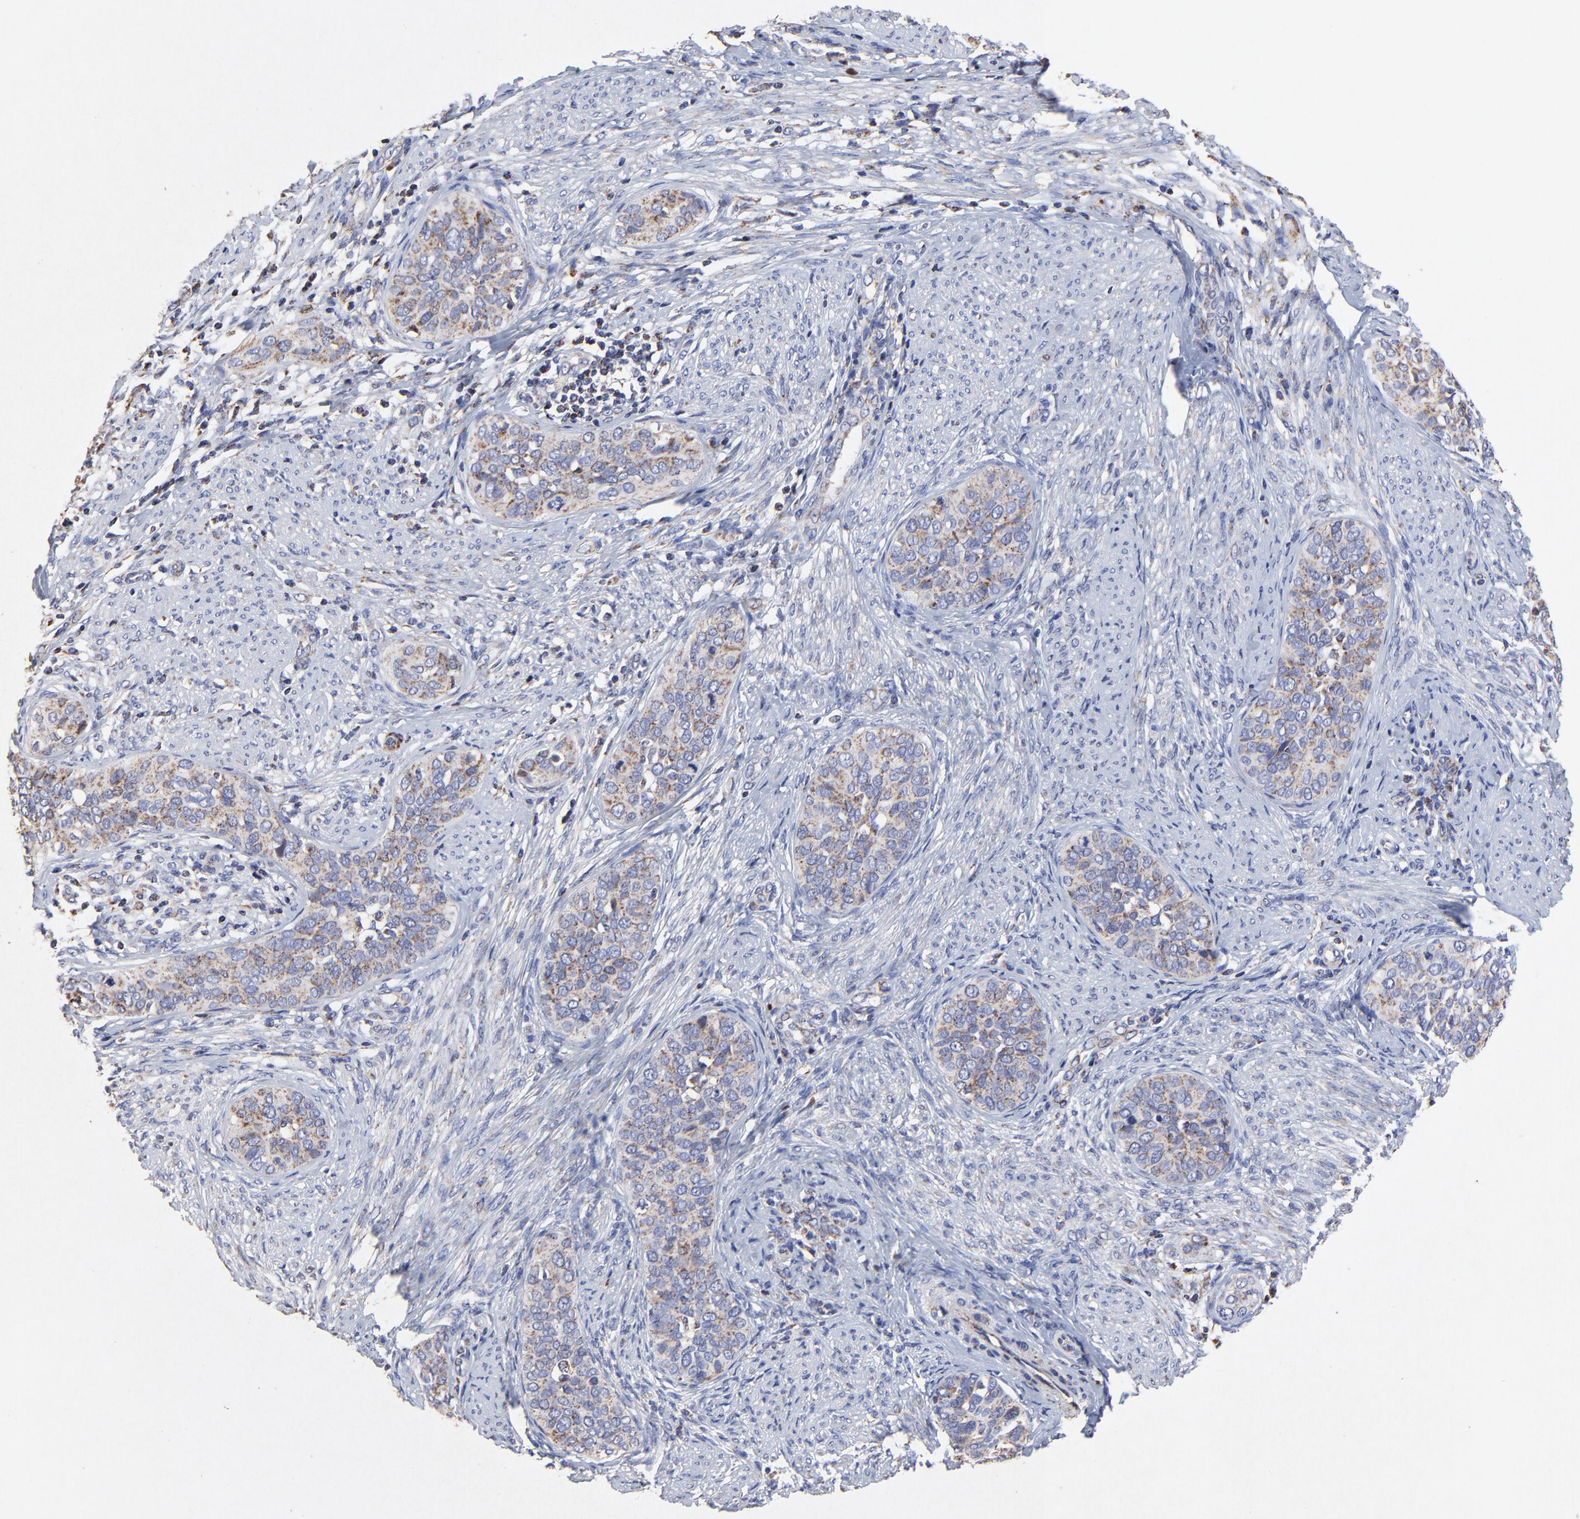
{"staining": {"intensity": "weak", "quantity": ">75%", "location": "cytoplasmic/membranous"}, "tissue": "cervical cancer", "cell_type": "Tumor cells", "image_type": "cancer", "snomed": [{"axis": "morphology", "description": "Squamous cell carcinoma, NOS"}, {"axis": "topography", "description": "Cervix"}], "caption": "Protein analysis of cervical squamous cell carcinoma tissue displays weak cytoplasmic/membranous staining in about >75% of tumor cells.", "gene": "SSBP1", "patient": {"sex": "female", "age": 31}}